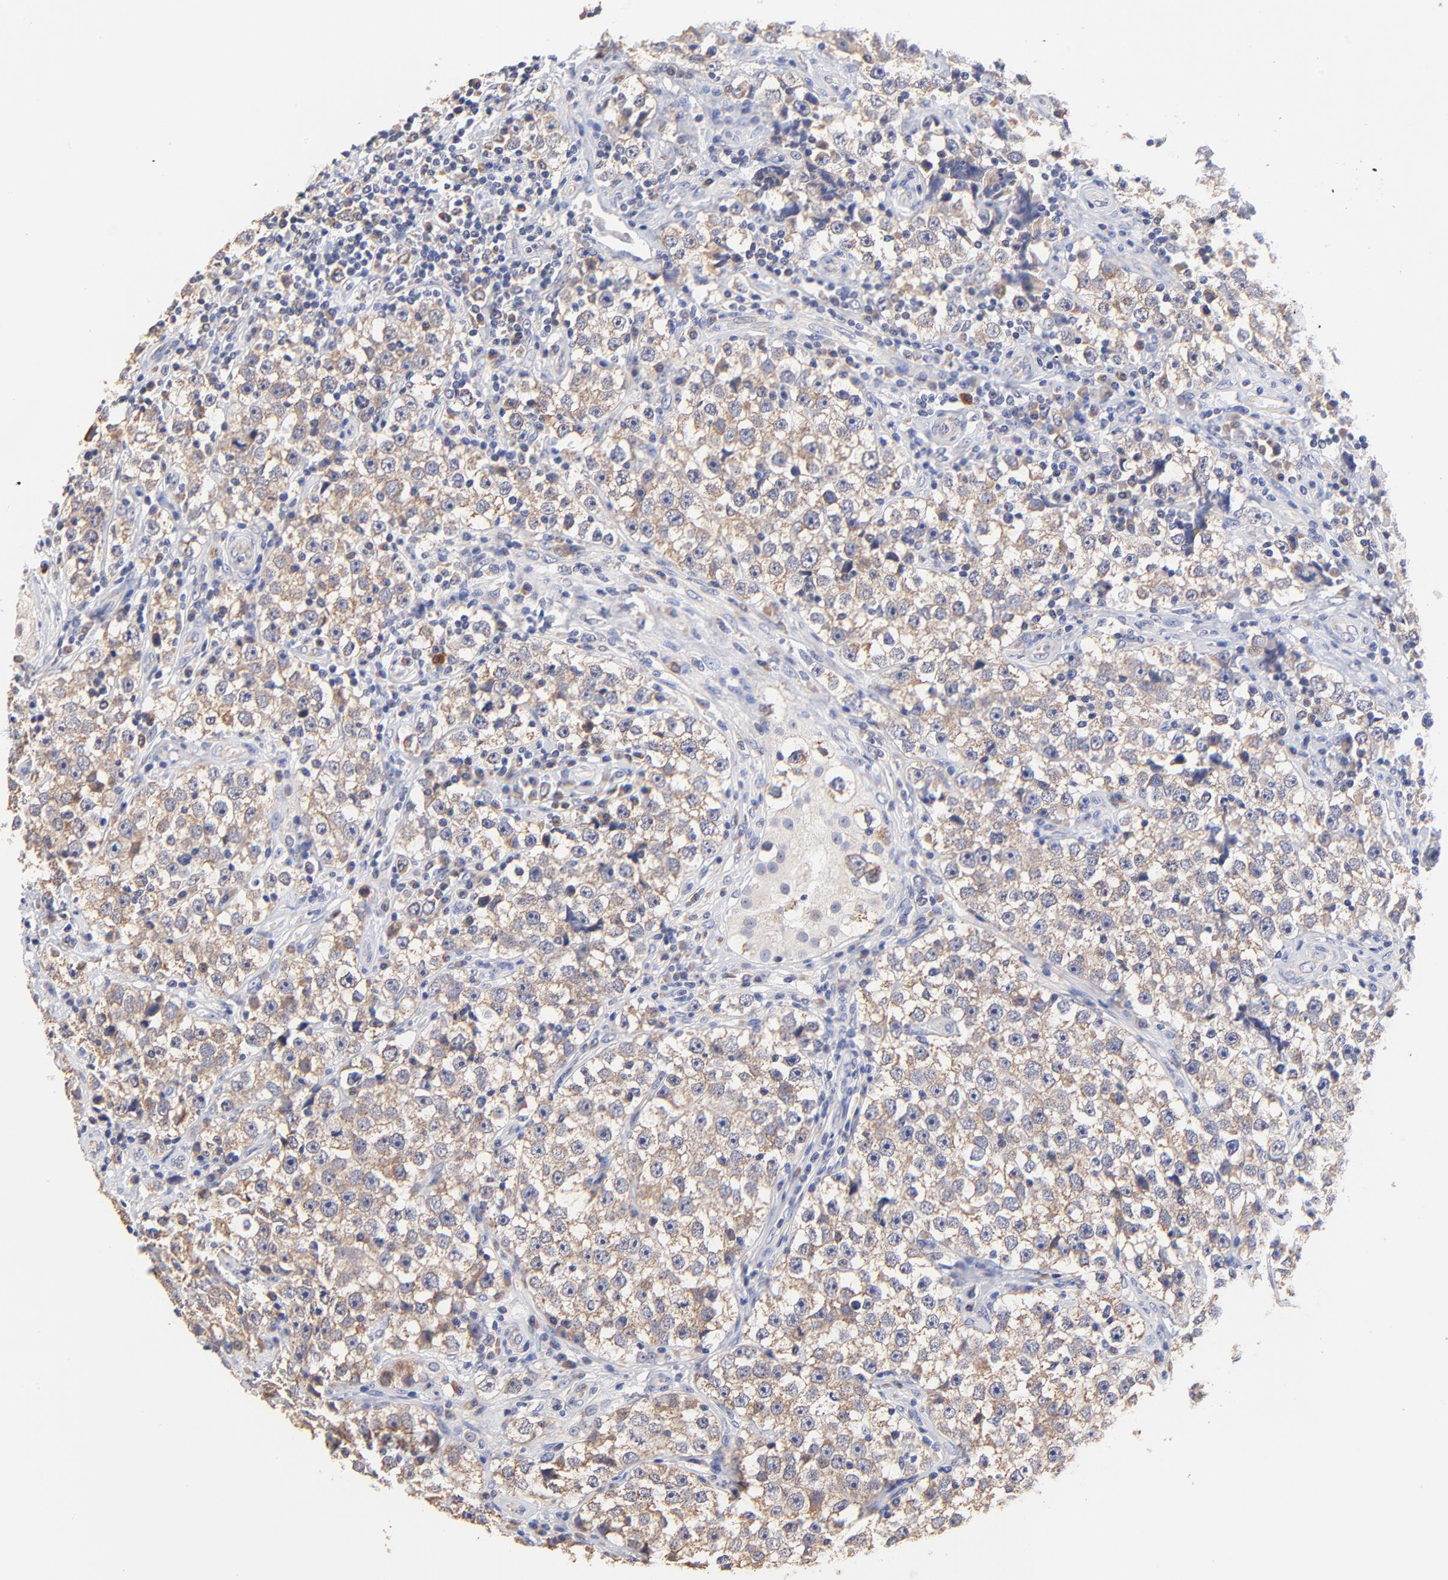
{"staining": {"intensity": "weak", "quantity": ">75%", "location": "cytoplasmic/membranous"}, "tissue": "testis cancer", "cell_type": "Tumor cells", "image_type": "cancer", "snomed": [{"axis": "morphology", "description": "Seminoma, NOS"}, {"axis": "topography", "description": "Testis"}], "caption": "IHC of testis cancer reveals low levels of weak cytoplasmic/membranous positivity in about >75% of tumor cells.", "gene": "PTK7", "patient": {"sex": "male", "age": 32}}